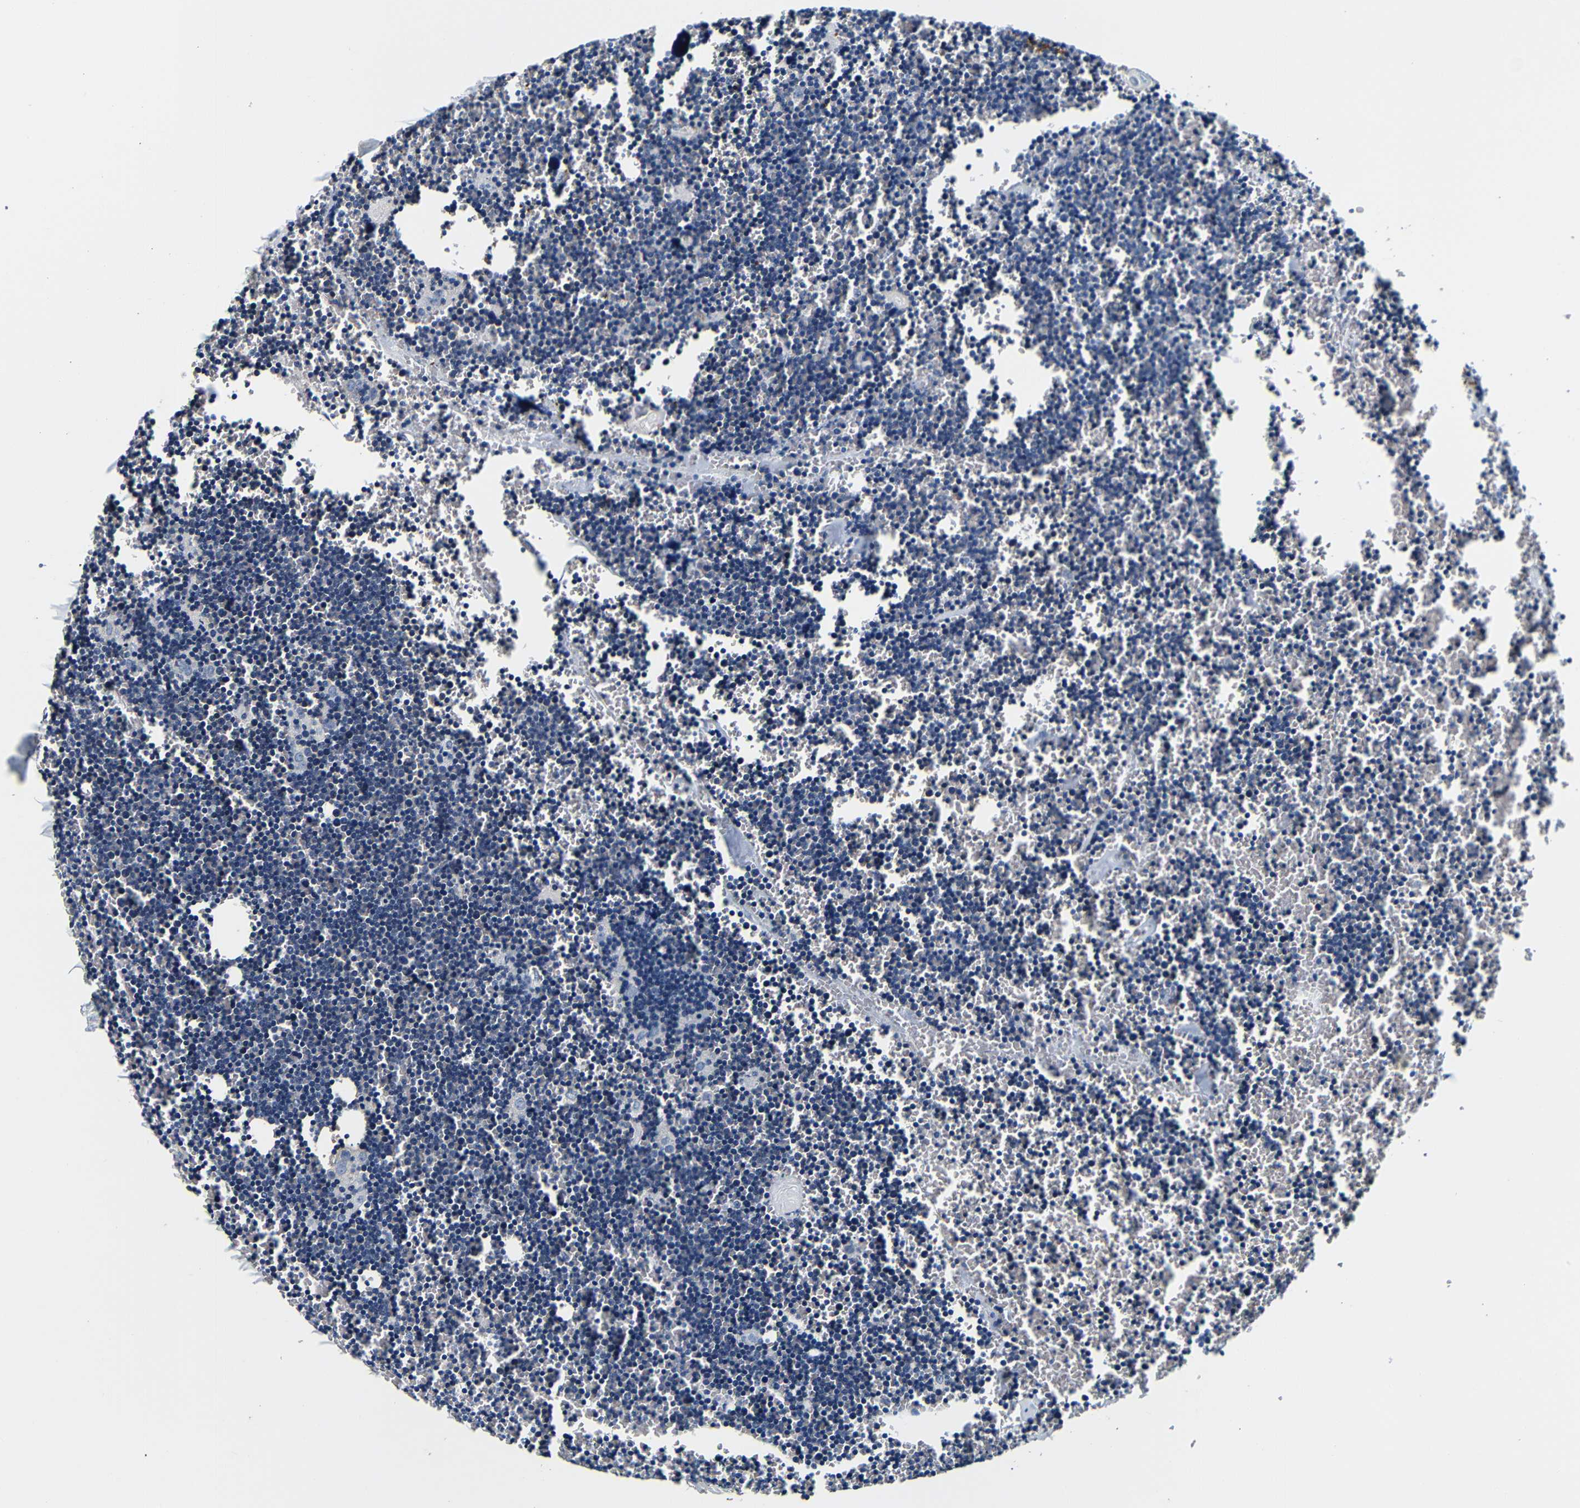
{"staining": {"intensity": "negative", "quantity": "none", "location": "none"}, "tissue": "lymph node", "cell_type": "Germinal center cells", "image_type": "normal", "snomed": [{"axis": "morphology", "description": "Normal tissue, NOS"}, {"axis": "topography", "description": "Lymph node"}], "caption": "Immunohistochemistry image of unremarkable human lymph node stained for a protein (brown), which demonstrates no expression in germinal center cells. Nuclei are stained in blue.", "gene": "GP1BA", "patient": {"sex": "male", "age": 33}}